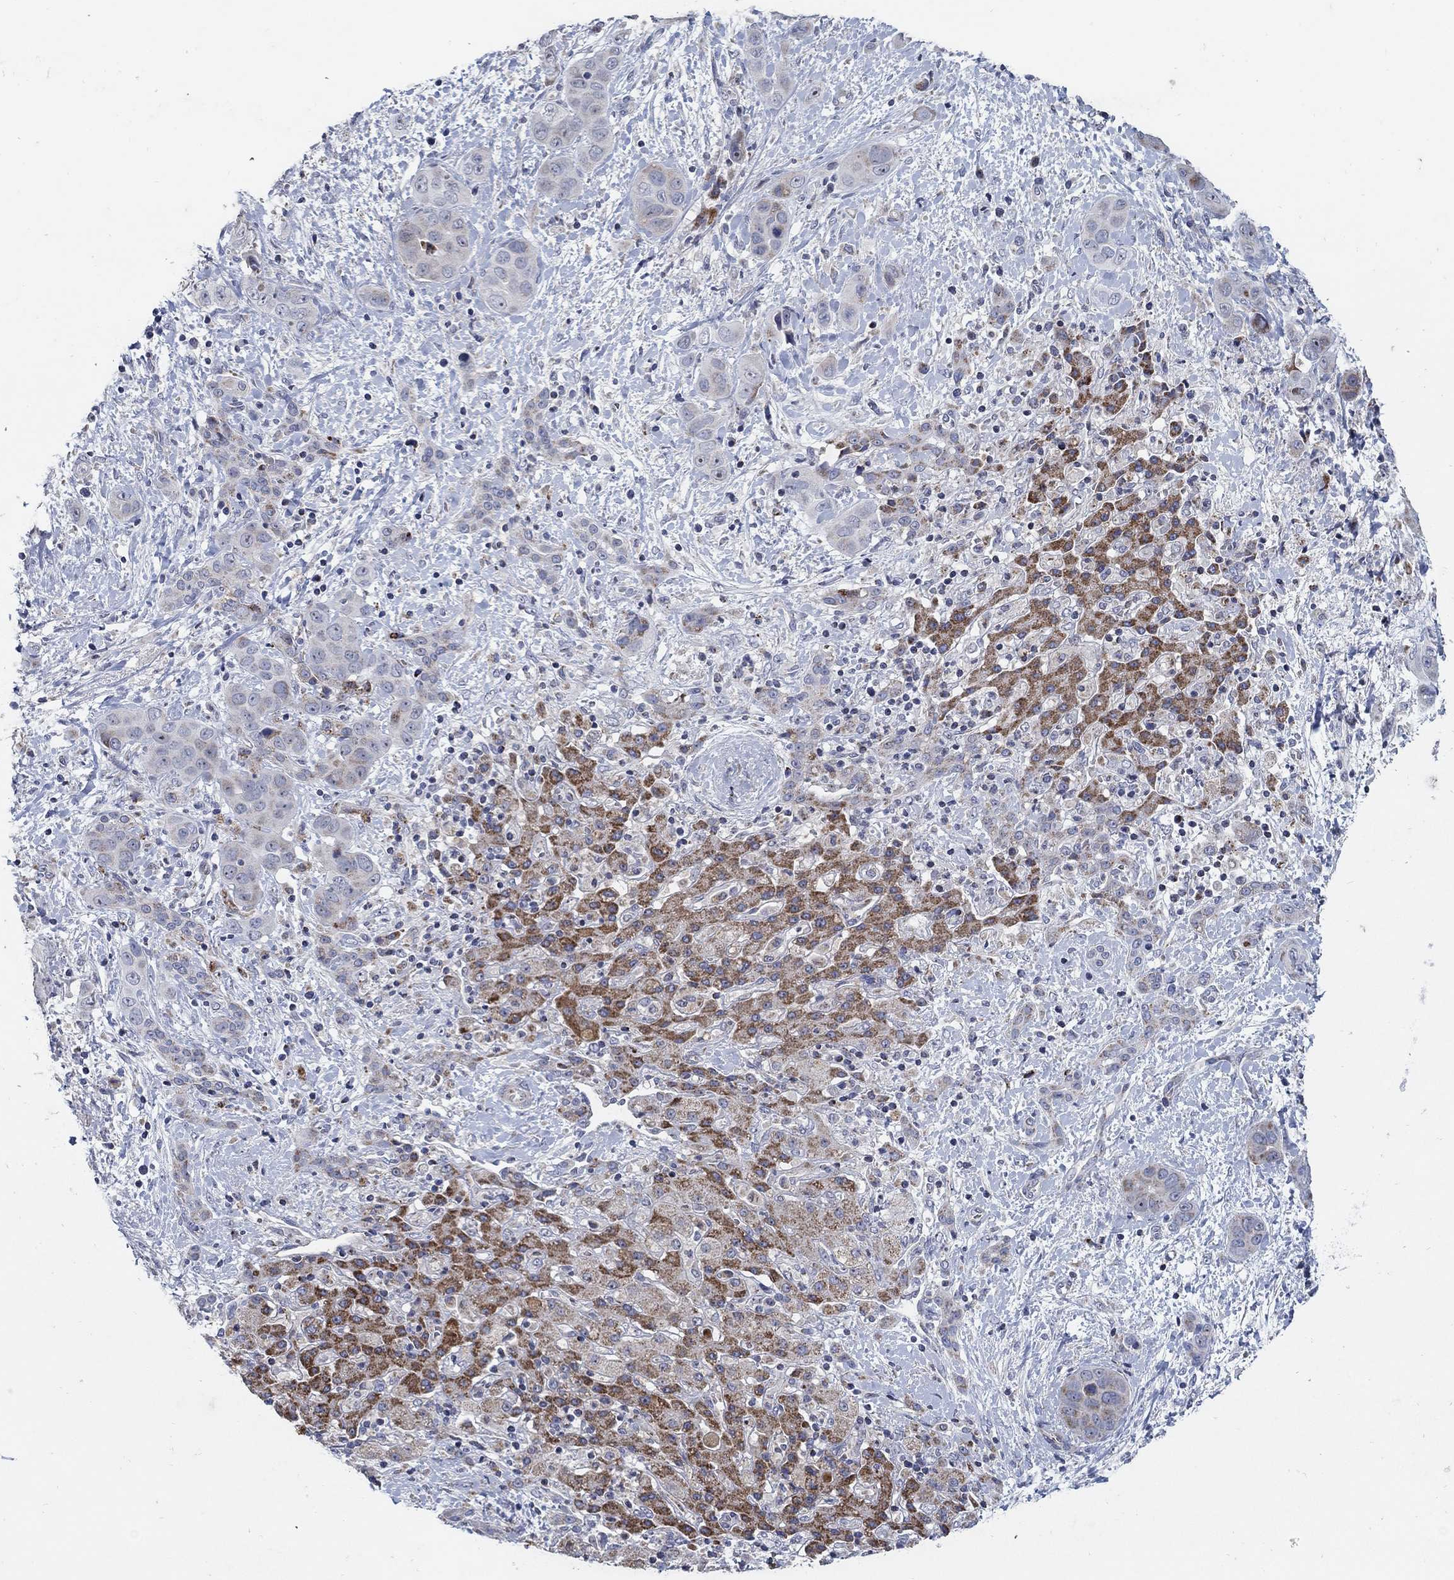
{"staining": {"intensity": "moderate", "quantity": "<25%", "location": "cytoplasmic/membranous"}, "tissue": "liver cancer", "cell_type": "Tumor cells", "image_type": "cancer", "snomed": [{"axis": "morphology", "description": "Cholangiocarcinoma"}, {"axis": "topography", "description": "Liver"}], "caption": "This image displays IHC staining of human liver cholangiocarcinoma, with low moderate cytoplasmic/membranous staining in approximately <25% of tumor cells.", "gene": "HMX2", "patient": {"sex": "female", "age": 52}}